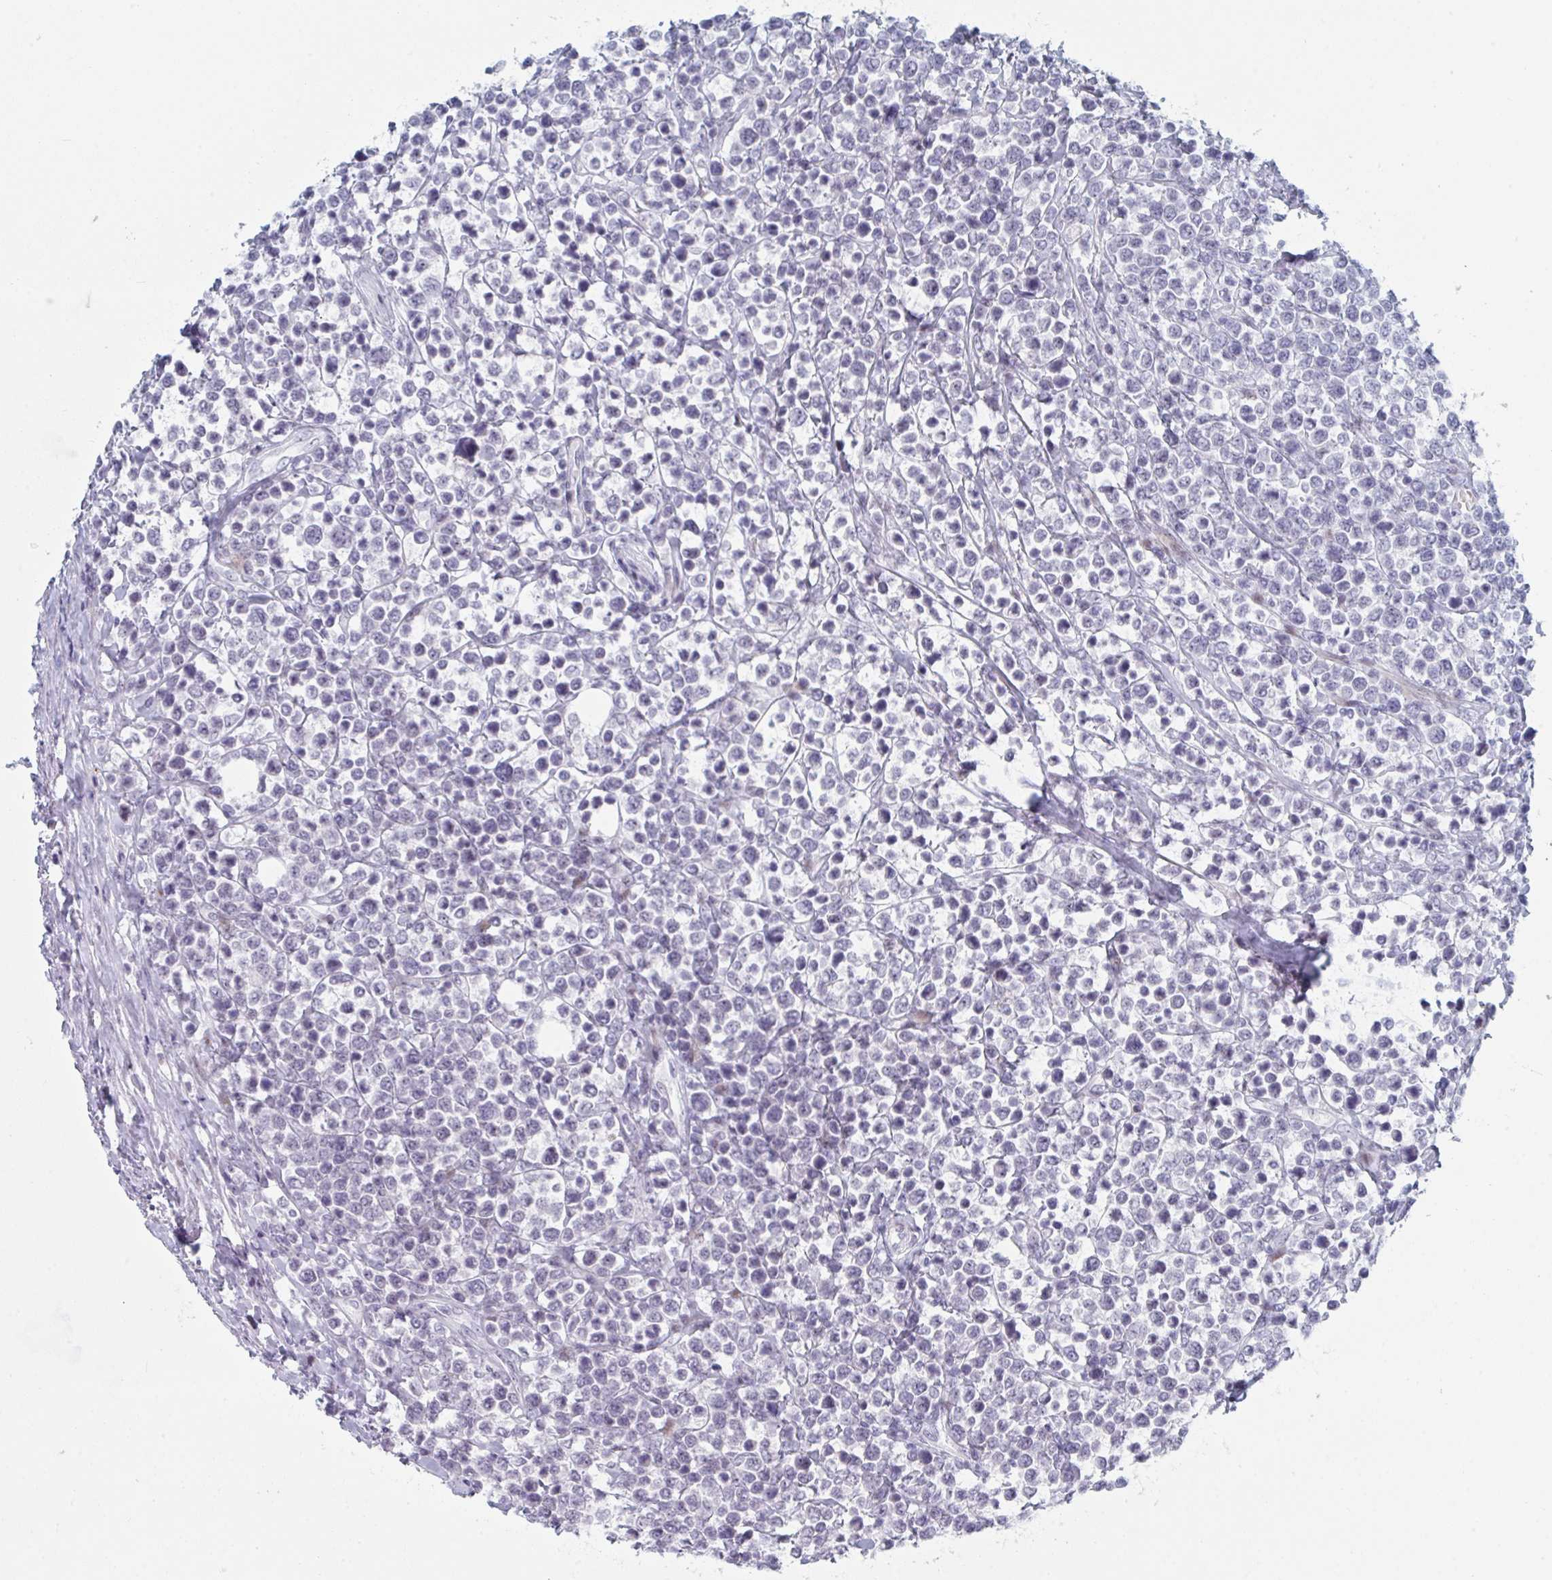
{"staining": {"intensity": "negative", "quantity": "none", "location": "none"}, "tissue": "lymphoma", "cell_type": "Tumor cells", "image_type": "cancer", "snomed": [{"axis": "morphology", "description": "Malignant lymphoma, non-Hodgkin's type, High grade"}, {"axis": "topography", "description": "Soft tissue"}], "caption": "Lymphoma stained for a protein using immunohistochemistry (IHC) reveals no staining tumor cells.", "gene": "NR1H2", "patient": {"sex": "female", "age": 56}}